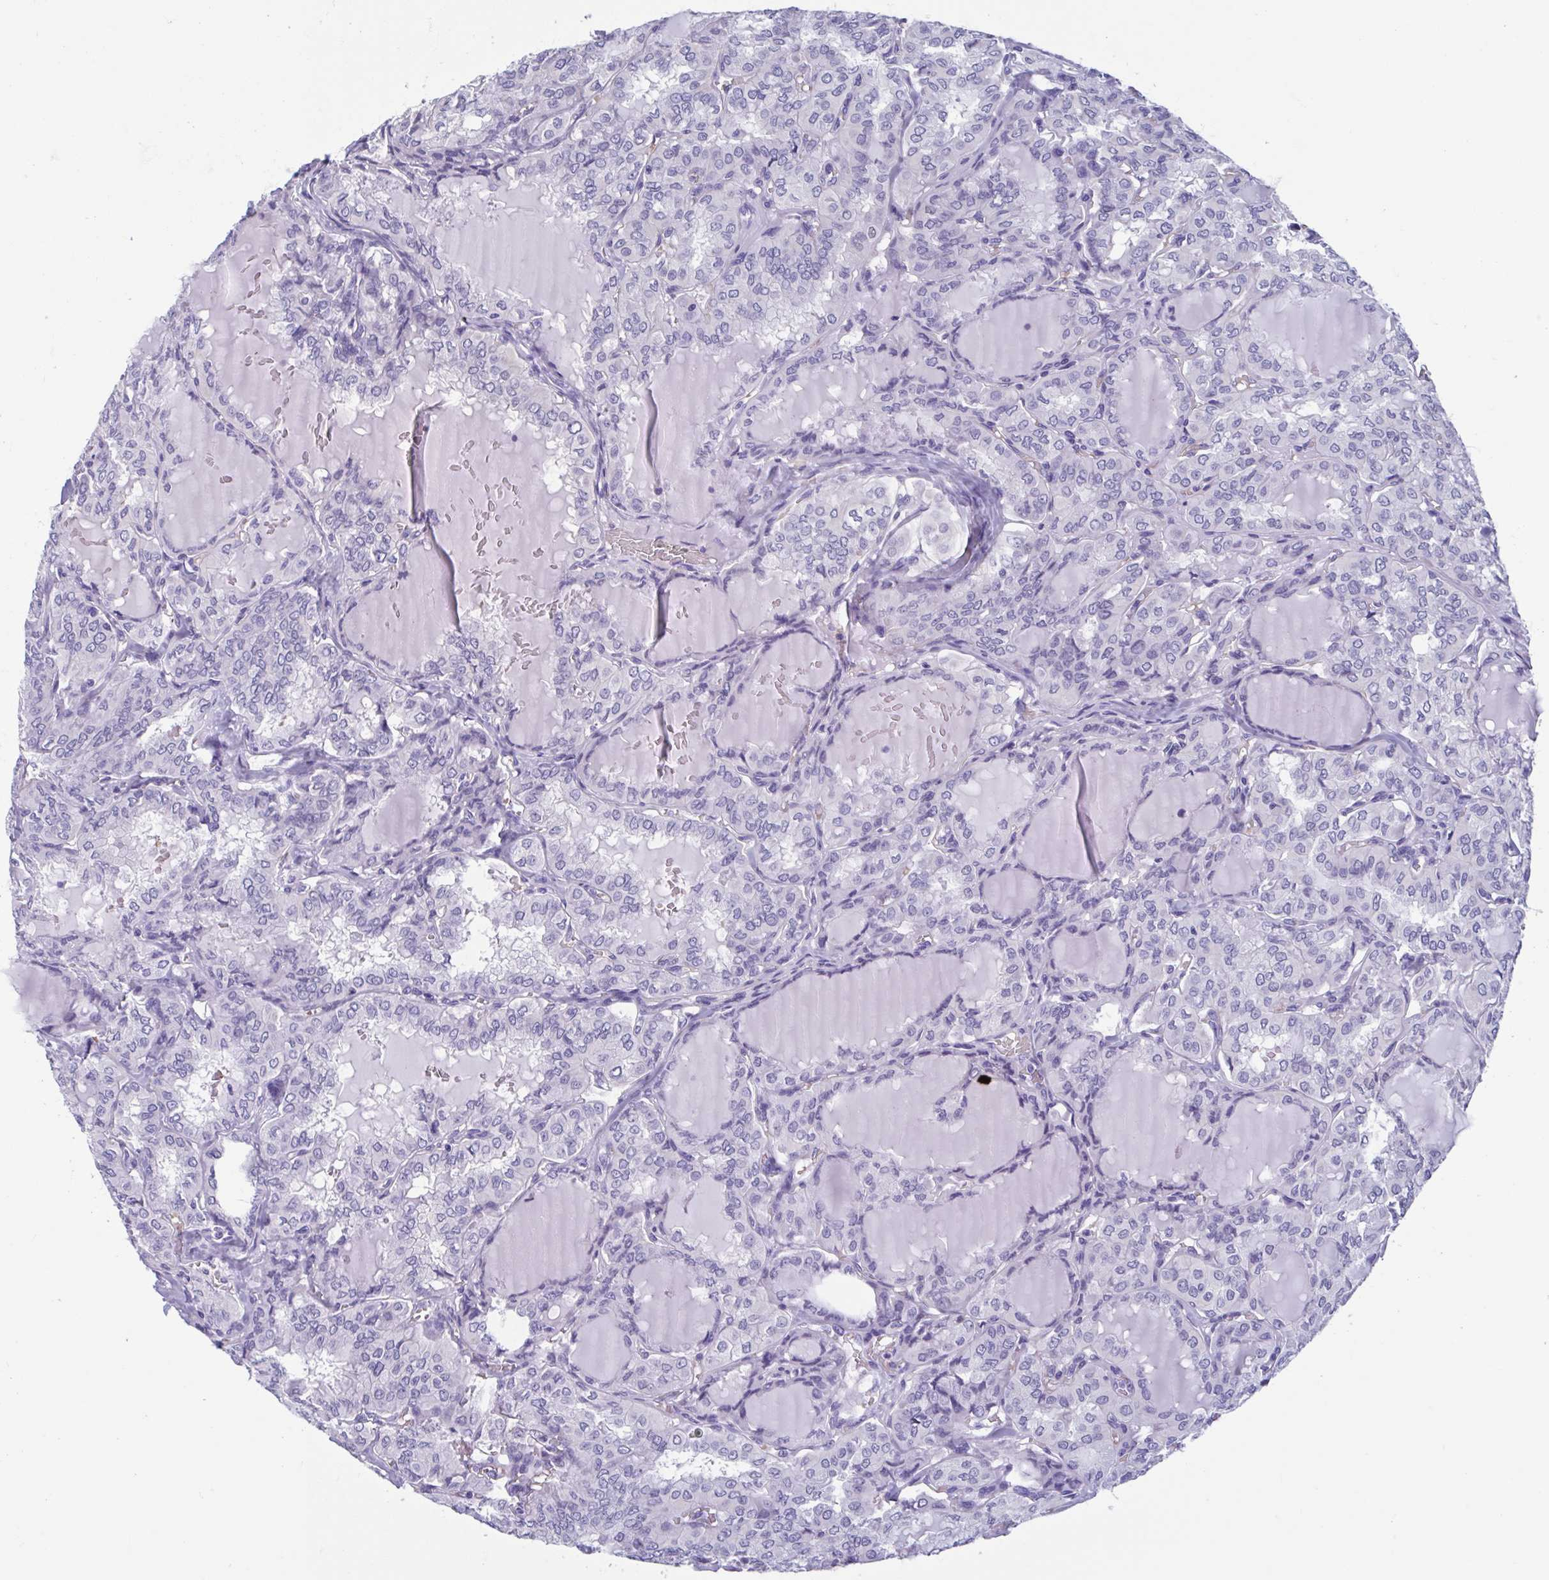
{"staining": {"intensity": "negative", "quantity": "none", "location": "none"}, "tissue": "thyroid cancer", "cell_type": "Tumor cells", "image_type": "cancer", "snomed": [{"axis": "morphology", "description": "Papillary adenocarcinoma, NOS"}, {"axis": "topography", "description": "Thyroid gland"}], "caption": "Immunohistochemistry of papillary adenocarcinoma (thyroid) reveals no positivity in tumor cells.", "gene": "MORC4", "patient": {"sex": "male", "age": 20}}